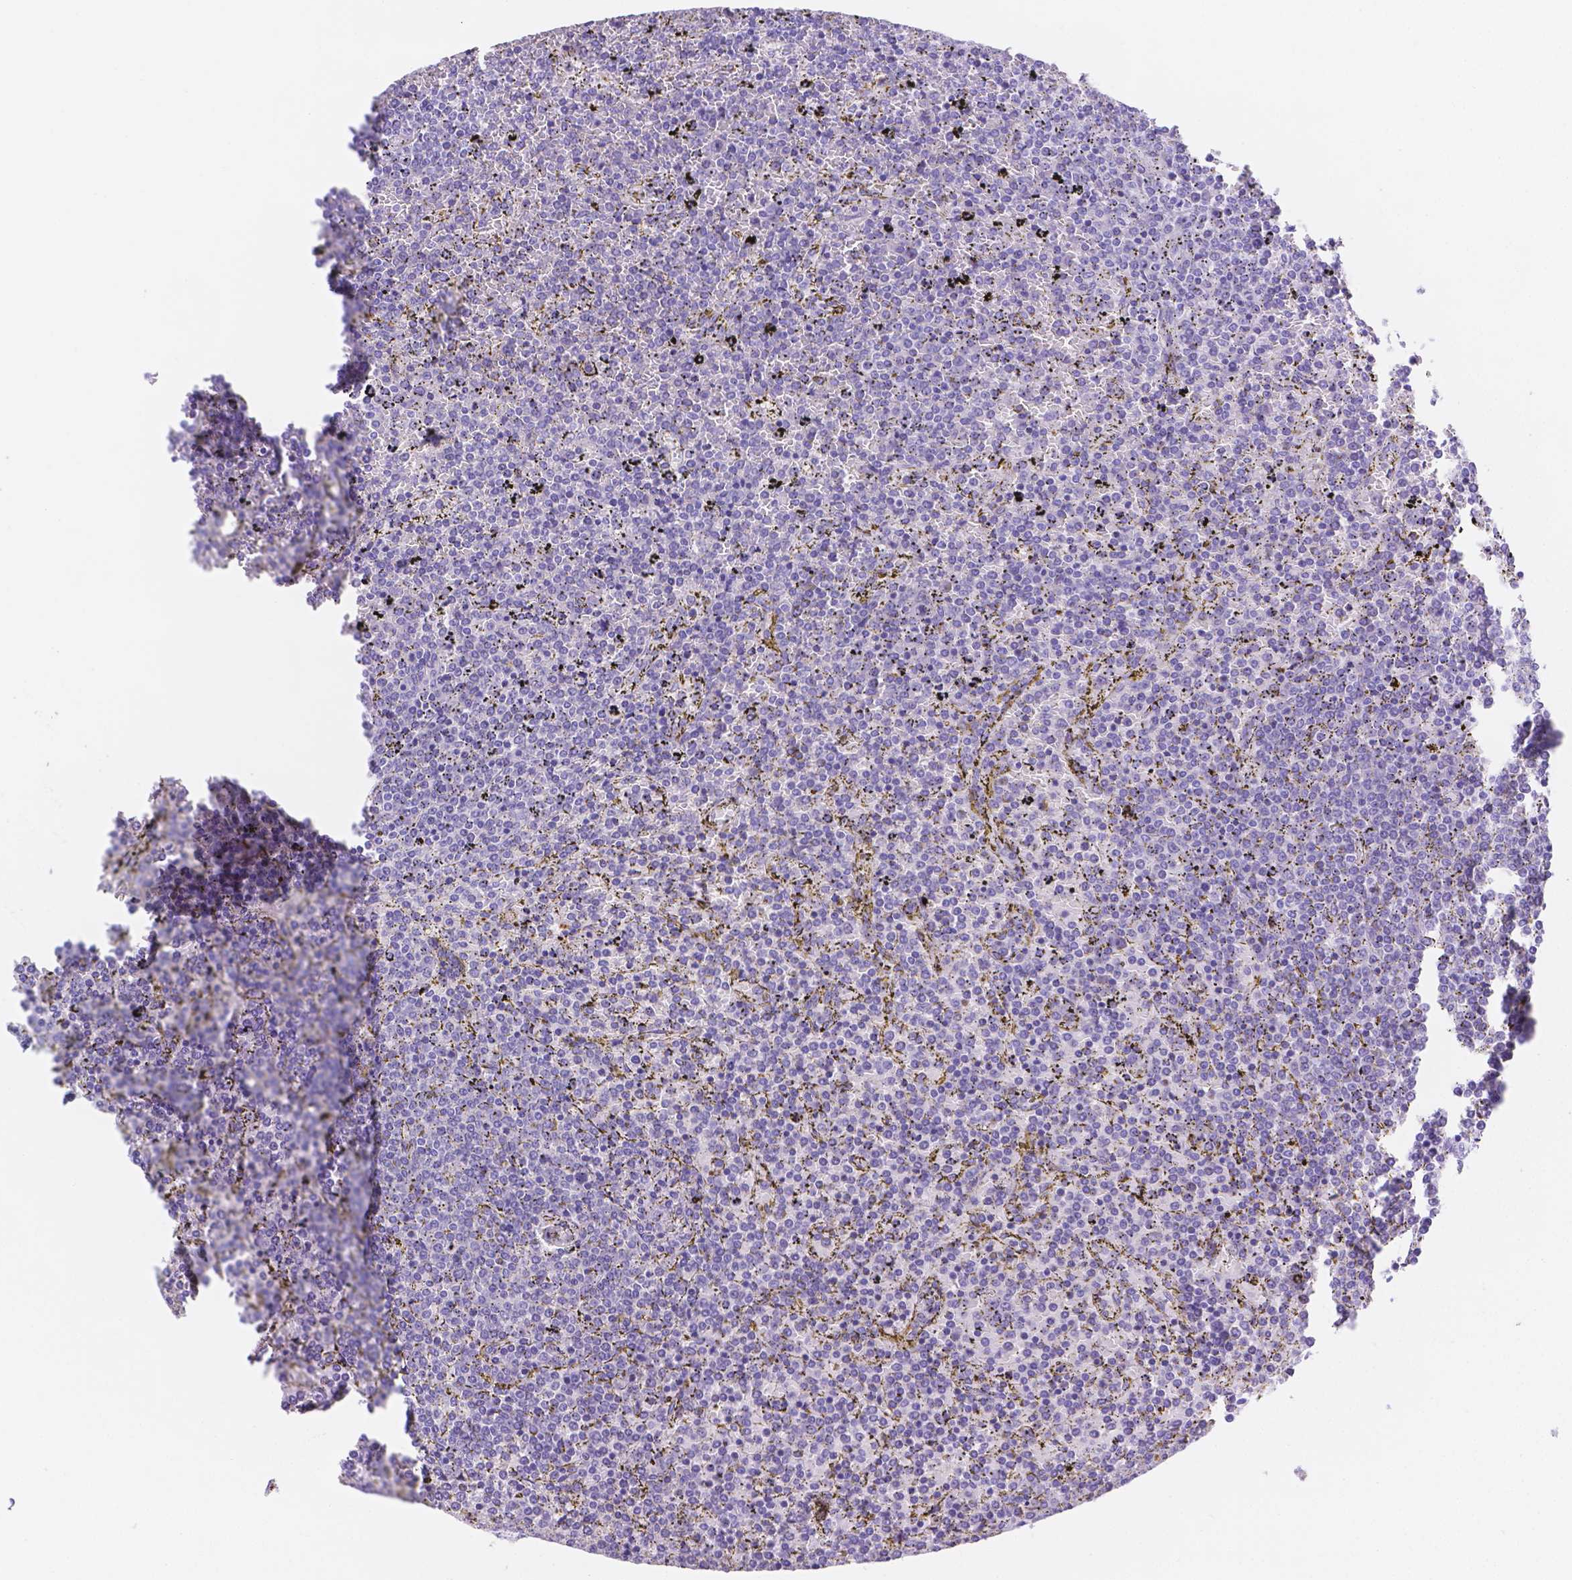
{"staining": {"intensity": "negative", "quantity": "none", "location": "none"}, "tissue": "lymphoma", "cell_type": "Tumor cells", "image_type": "cancer", "snomed": [{"axis": "morphology", "description": "Malignant lymphoma, non-Hodgkin's type, Low grade"}, {"axis": "topography", "description": "Spleen"}], "caption": "IHC photomicrograph of neoplastic tissue: human malignant lymphoma, non-Hodgkin's type (low-grade) stained with DAB demonstrates no significant protein positivity in tumor cells.", "gene": "MLN", "patient": {"sex": "female", "age": 77}}